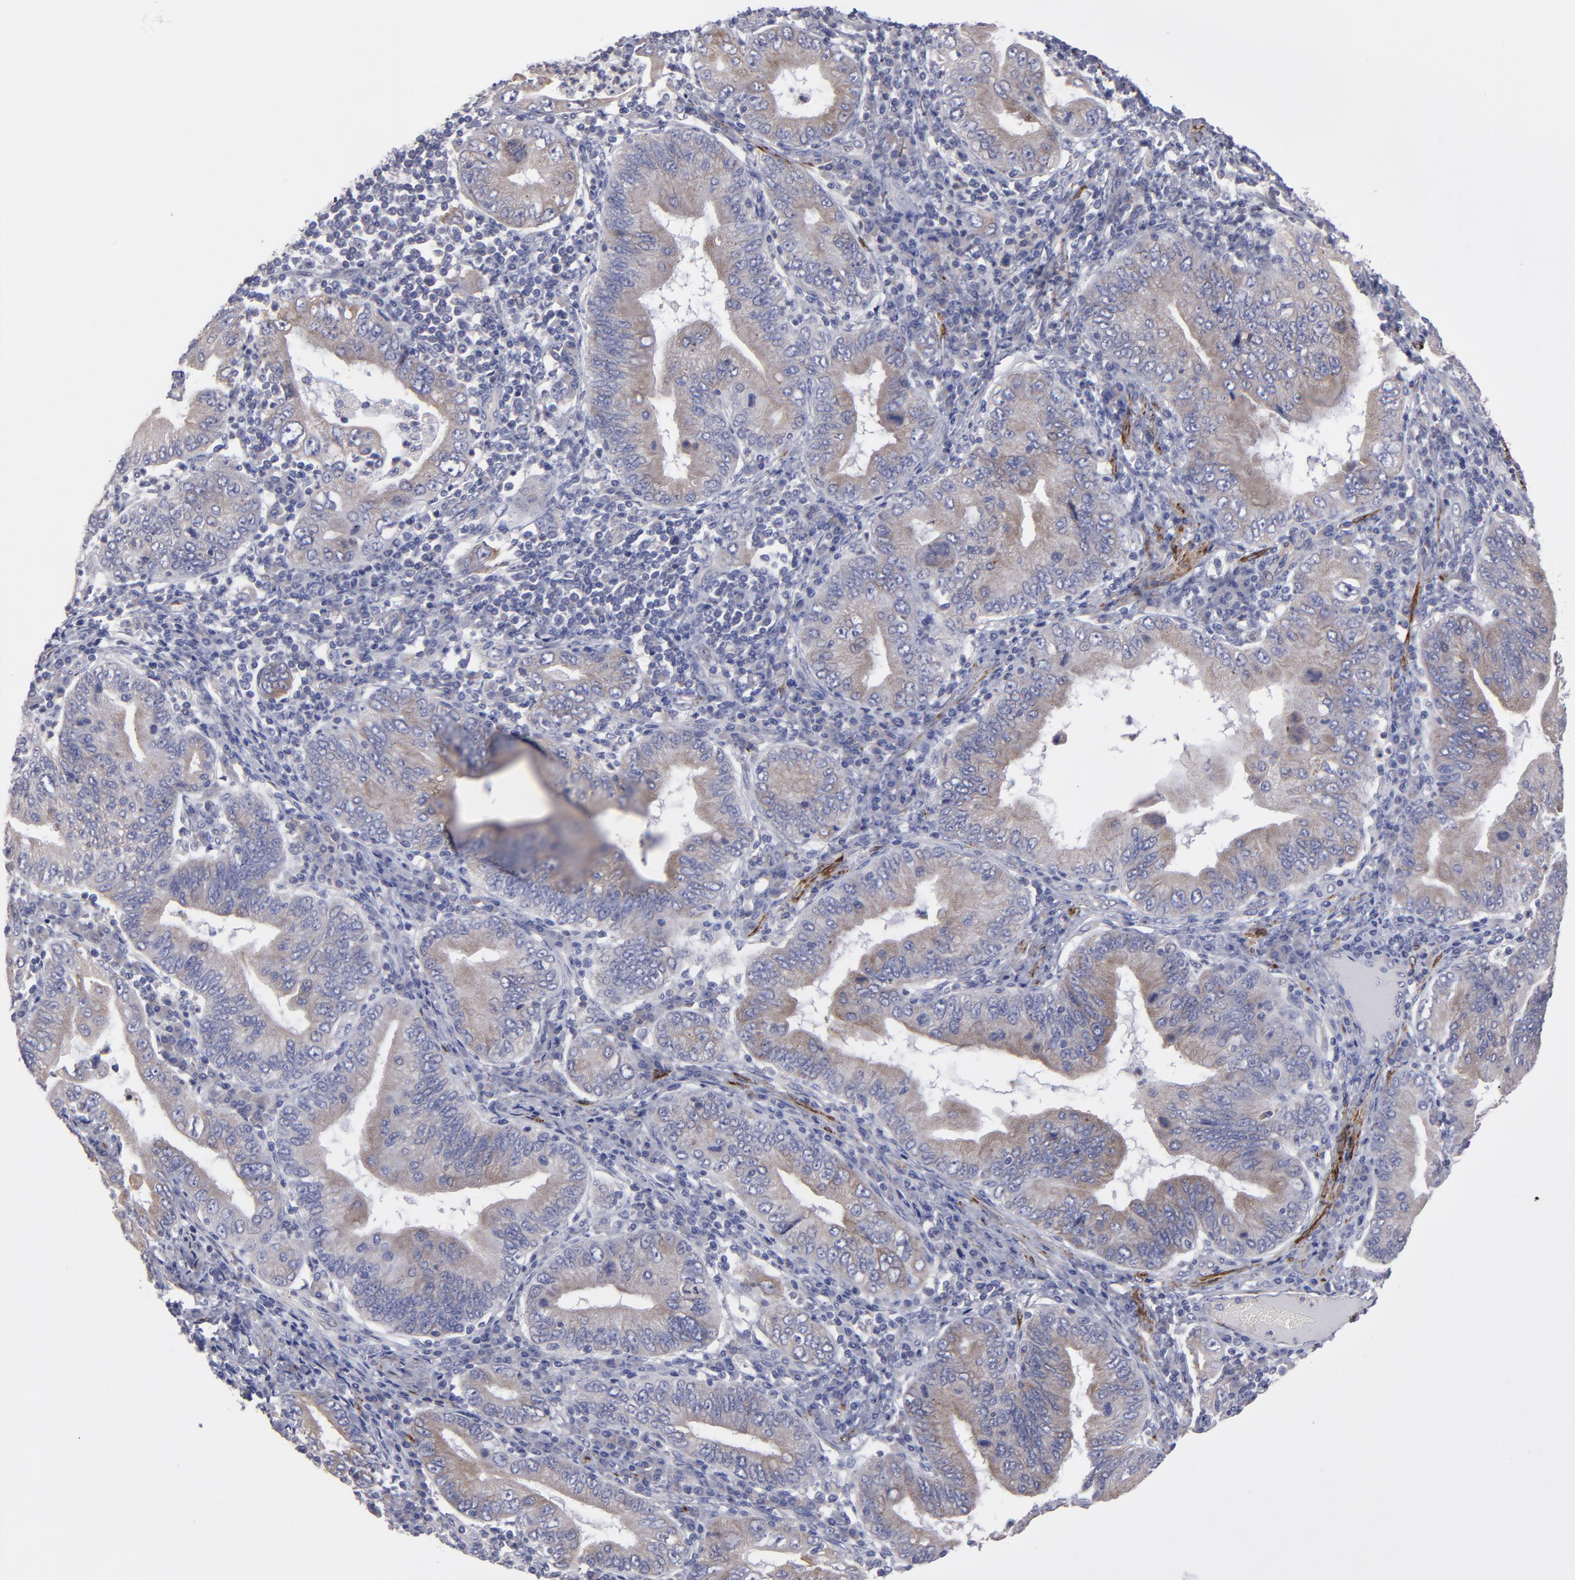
{"staining": {"intensity": "weak", "quantity": ">75%", "location": "cytoplasmic/membranous"}, "tissue": "stomach cancer", "cell_type": "Tumor cells", "image_type": "cancer", "snomed": [{"axis": "morphology", "description": "Normal tissue, NOS"}, {"axis": "morphology", "description": "Adenocarcinoma, NOS"}, {"axis": "topography", "description": "Esophagus"}, {"axis": "topography", "description": "Stomach, upper"}, {"axis": "topography", "description": "Peripheral nerve tissue"}], "caption": "The histopathology image reveals staining of stomach adenocarcinoma, revealing weak cytoplasmic/membranous protein staining (brown color) within tumor cells.", "gene": "SLMAP", "patient": {"sex": "male", "age": 62}}